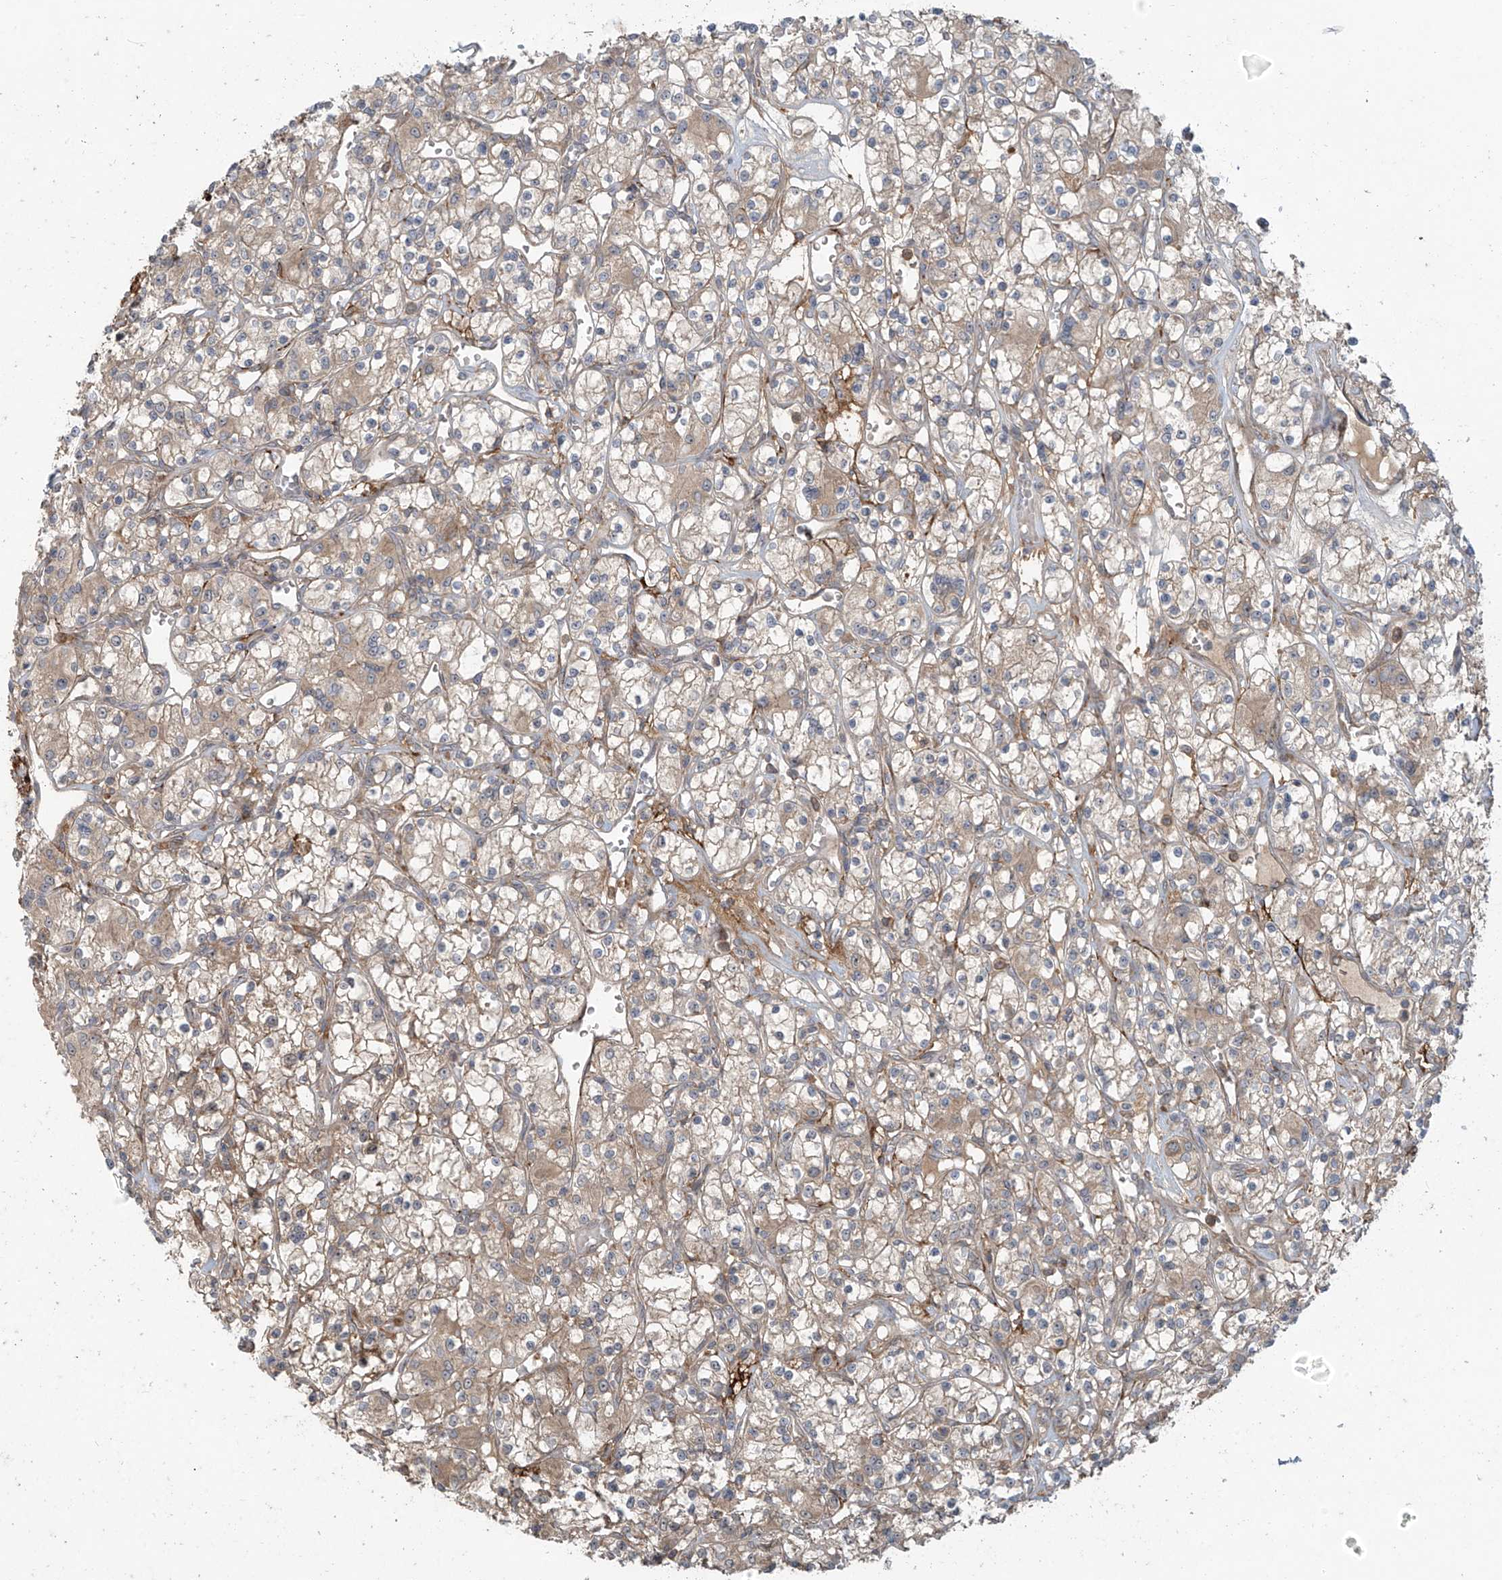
{"staining": {"intensity": "weak", "quantity": ">75%", "location": "cytoplasmic/membranous"}, "tissue": "renal cancer", "cell_type": "Tumor cells", "image_type": "cancer", "snomed": [{"axis": "morphology", "description": "Adenocarcinoma, NOS"}, {"axis": "topography", "description": "Kidney"}], "caption": "This is an image of immunohistochemistry staining of adenocarcinoma (renal), which shows weak expression in the cytoplasmic/membranous of tumor cells.", "gene": "KATNIP", "patient": {"sex": "female", "age": 59}}